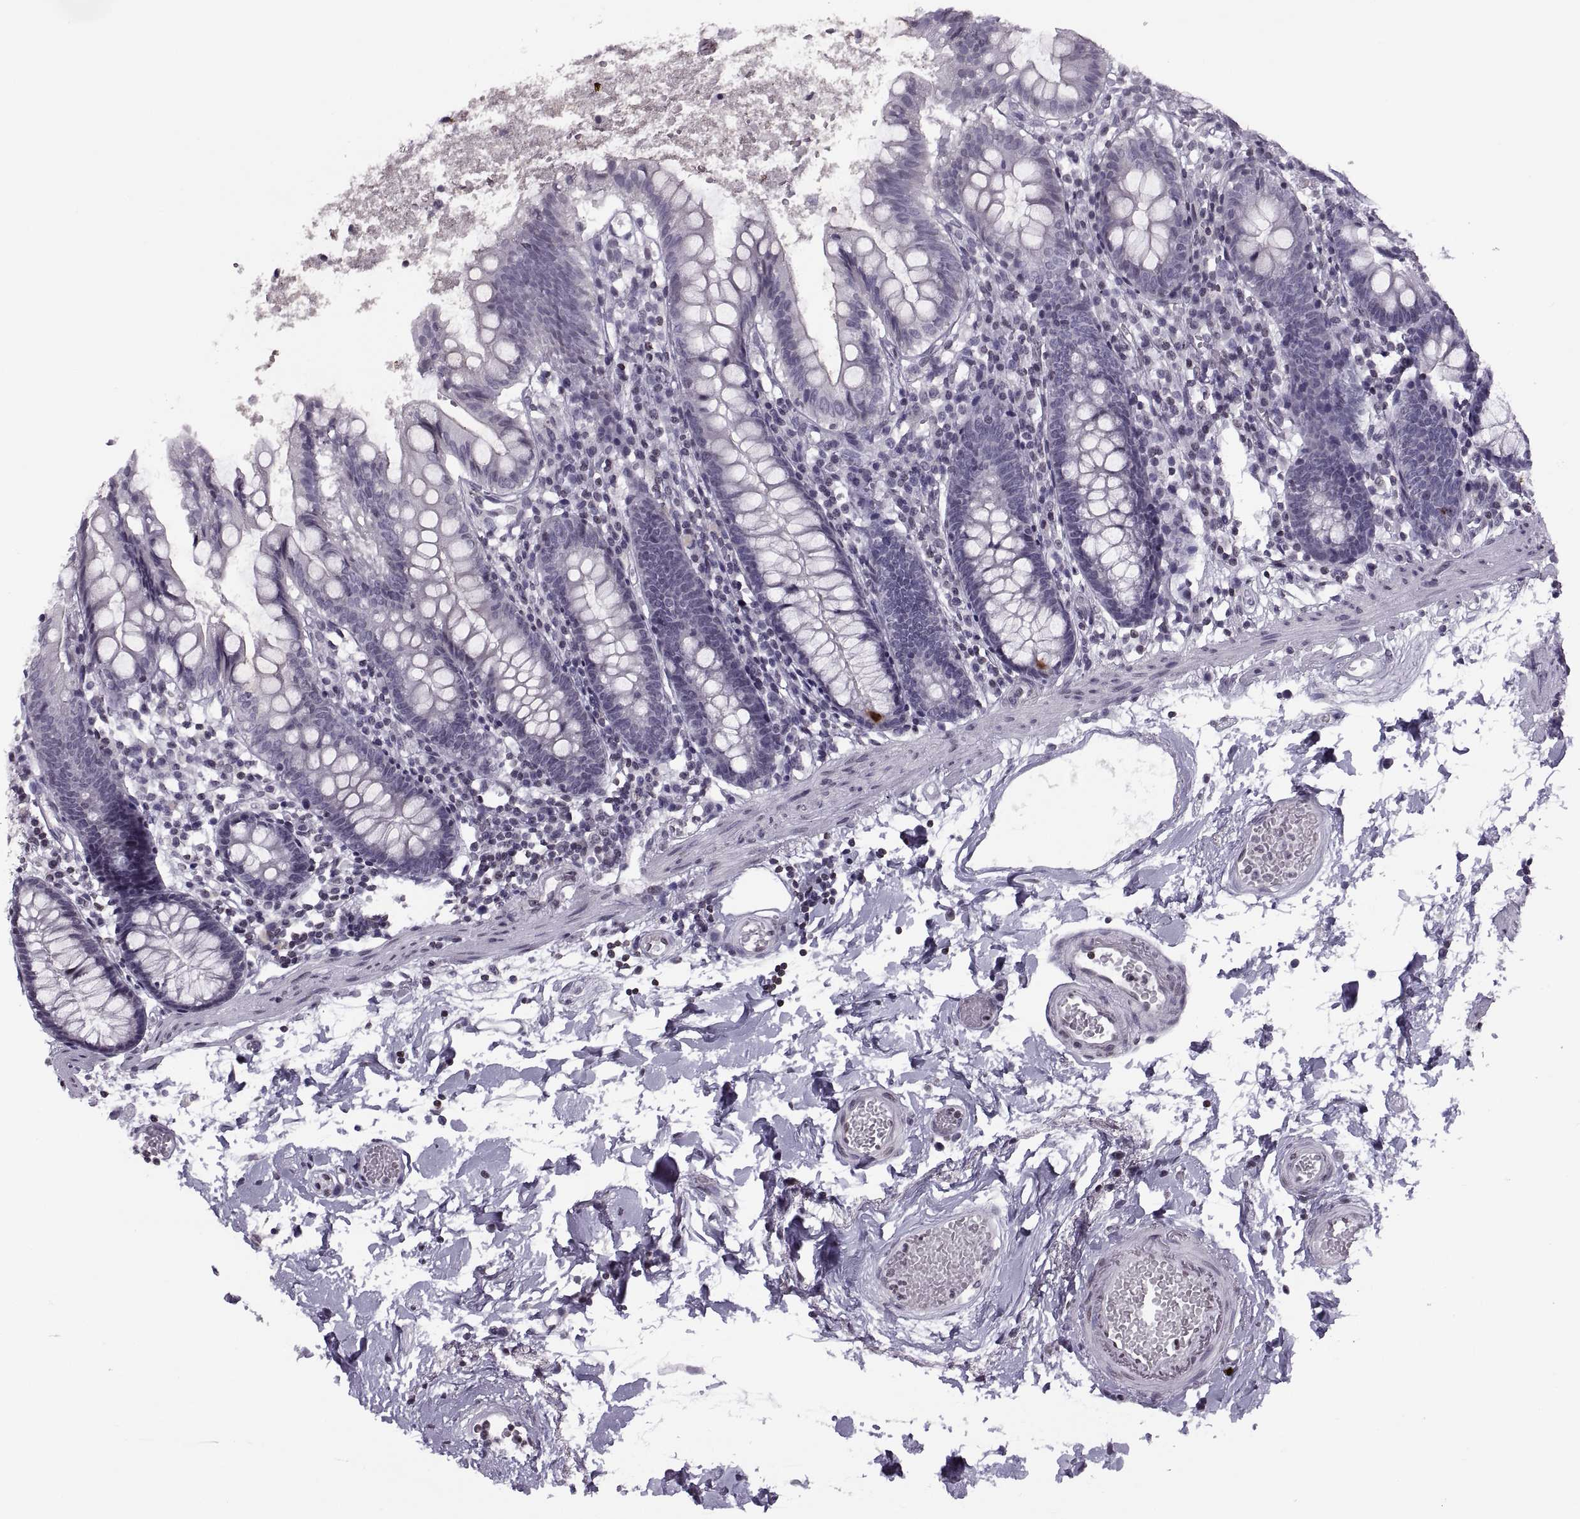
{"staining": {"intensity": "negative", "quantity": "none", "location": "none"}, "tissue": "small intestine", "cell_type": "Glandular cells", "image_type": "normal", "snomed": [{"axis": "morphology", "description": "Normal tissue, NOS"}, {"axis": "topography", "description": "Small intestine"}], "caption": "There is no significant staining in glandular cells of small intestine. The staining is performed using DAB brown chromogen with nuclei counter-stained in using hematoxylin.", "gene": "H1", "patient": {"sex": "female", "age": 90}}